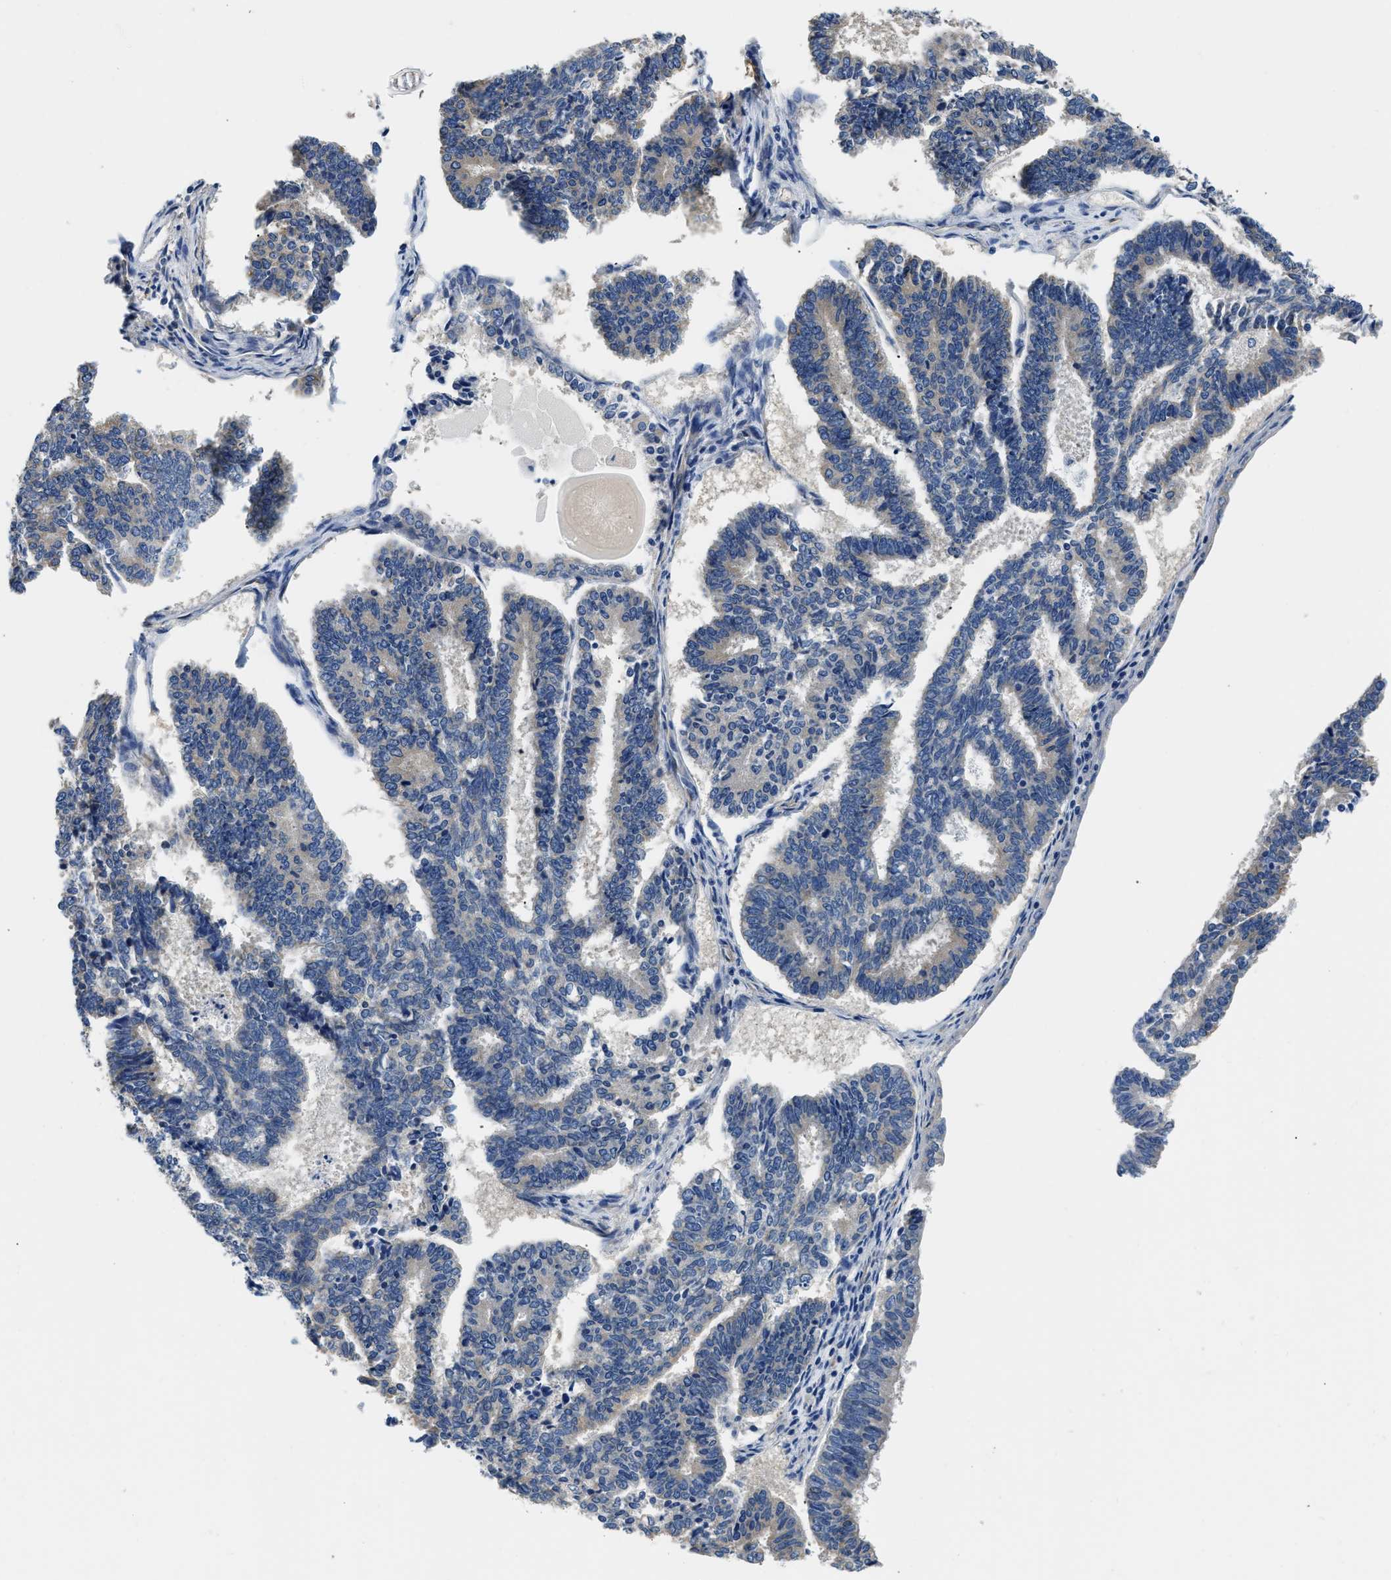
{"staining": {"intensity": "negative", "quantity": "none", "location": "none"}, "tissue": "endometrial cancer", "cell_type": "Tumor cells", "image_type": "cancer", "snomed": [{"axis": "morphology", "description": "Adenocarcinoma, NOS"}, {"axis": "topography", "description": "Endometrium"}], "caption": "Immunohistochemistry of endometrial cancer displays no expression in tumor cells.", "gene": "CSDE1", "patient": {"sex": "female", "age": 70}}